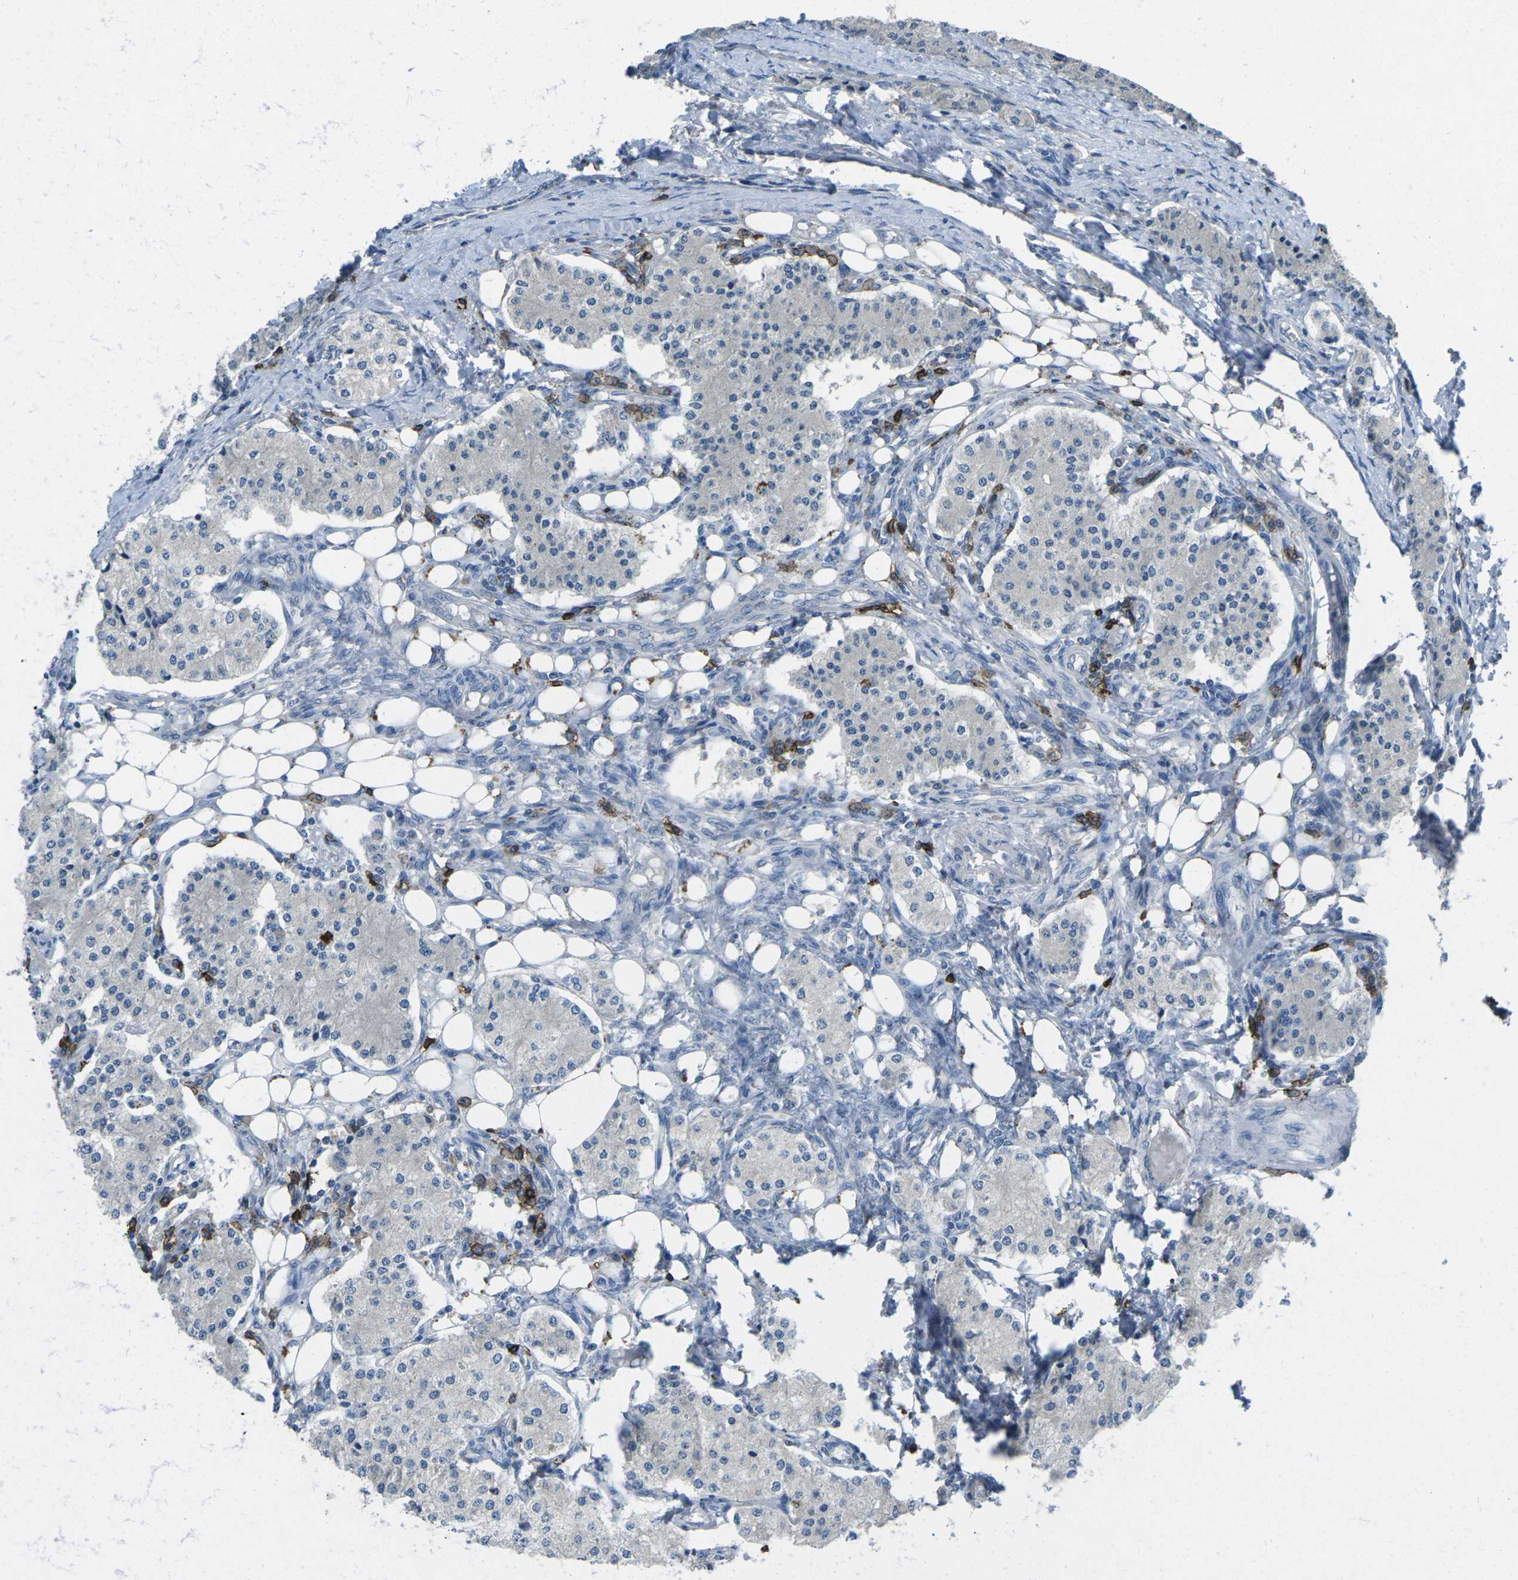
{"staining": {"intensity": "negative", "quantity": "none", "location": "none"}, "tissue": "carcinoid", "cell_type": "Tumor cells", "image_type": "cancer", "snomed": [{"axis": "morphology", "description": "Carcinoid, malignant, NOS"}, {"axis": "topography", "description": "Colon"}], "caption": "Photomicrograph shows no protein staining in tumor cells of malignant carcinoid tissue.", "gene": "CD19", "patient": {"sex": "female", "age": 52}}